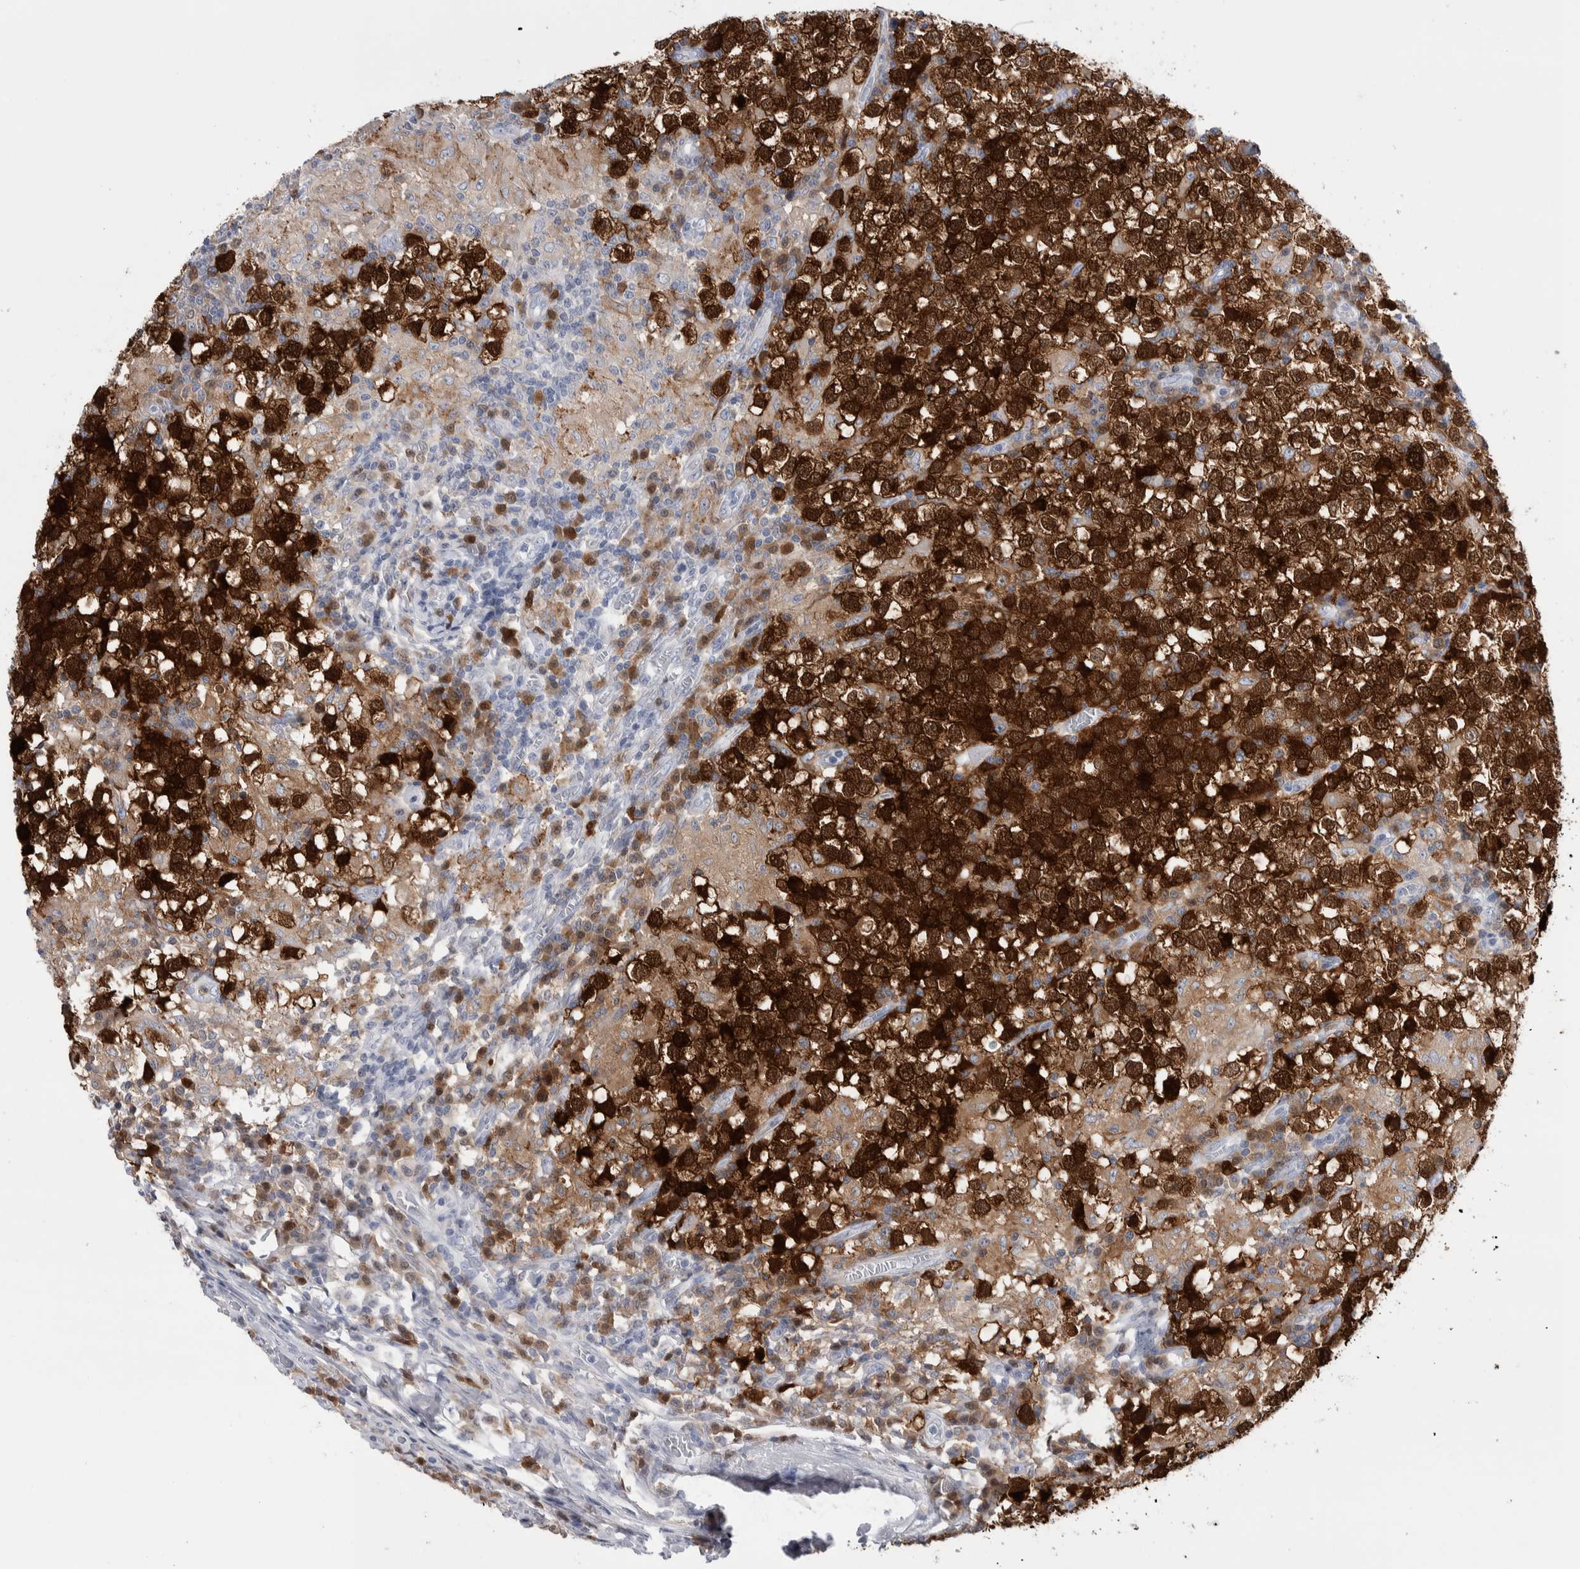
{"staining": {"intensity": "strong", "quantity": ">75%", "location": "cytoplasmic/membranous,nuclear"}, "tissue": "testis cancer", "cell_type": "Tumor cells", "image_type": "cancer", "snomed": [{"axis": "morphology", "description": "Seminoma, NOS"}, {"axis": "topography", "description": "Testis"}], "caption": "Tumor cells reveal high levels of strong cytoplasmic/membranous and nuclear positivity in about >75% of cells in testis seminoma.", "gene": "LURAP1L", "patient": {"sex": "male", "age": 65}}